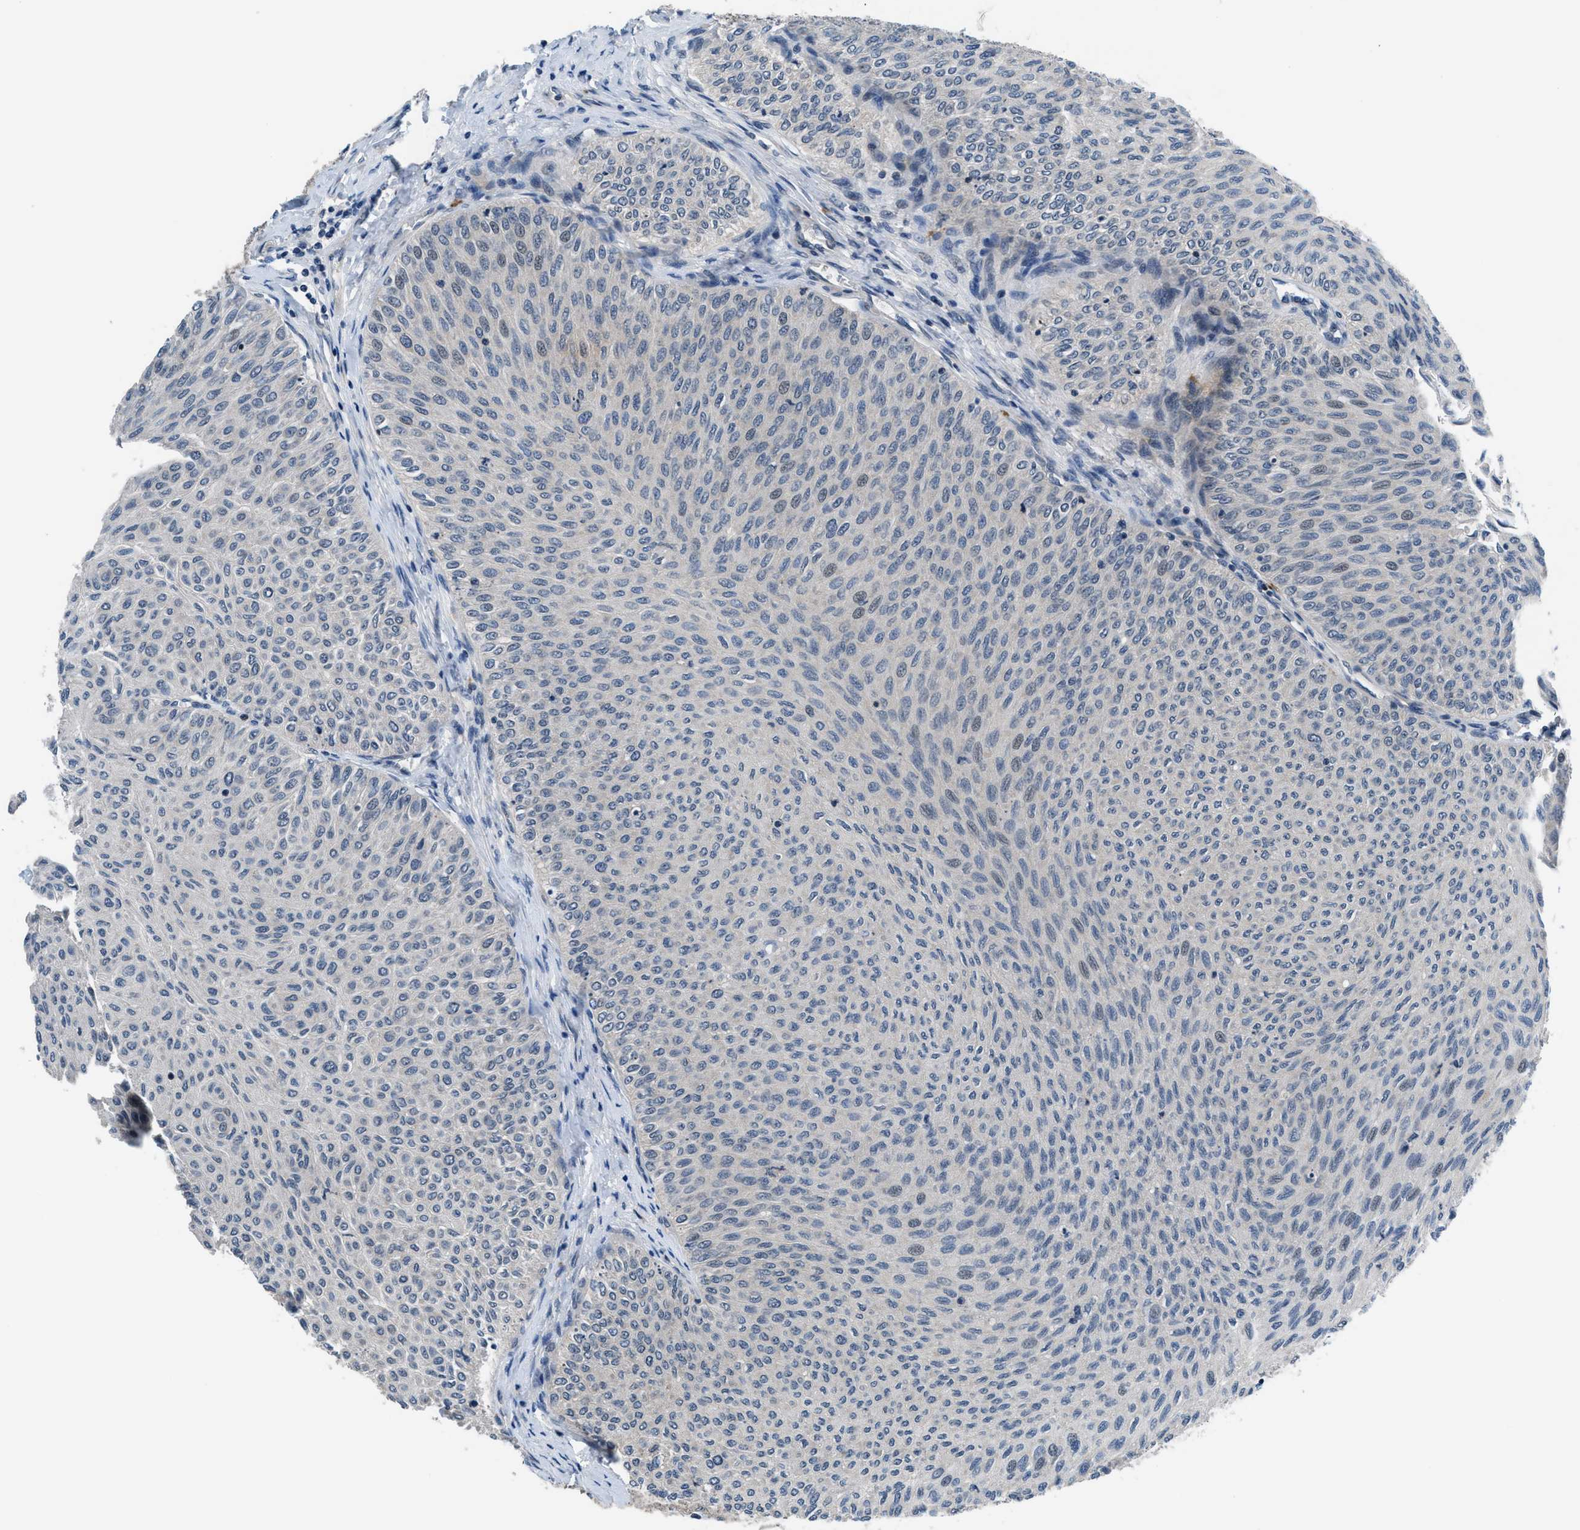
{"staining": {"intensity": "negative", "quantity": "none", "location": "none"}, "tissue": "urothelial cancer", "cell_type": "Tumor cells", "image_type": "cancer", "snomed": [{"axis": "morphology", "description": "Urothelial carcinoma, Low grade"}, {"axis": "topography", "description": "Urinary bladder"}], "caption": "Immunohistochemical staining of low-grade urothelial carcinoma displays no significant staining in tumor cells. (DAB (3,3'-diaminobenzidine) immunohistochemistry with hematoxylin counter stain).", "gene": "SETD5", "patient": {"sex": "male", "age": 78}}